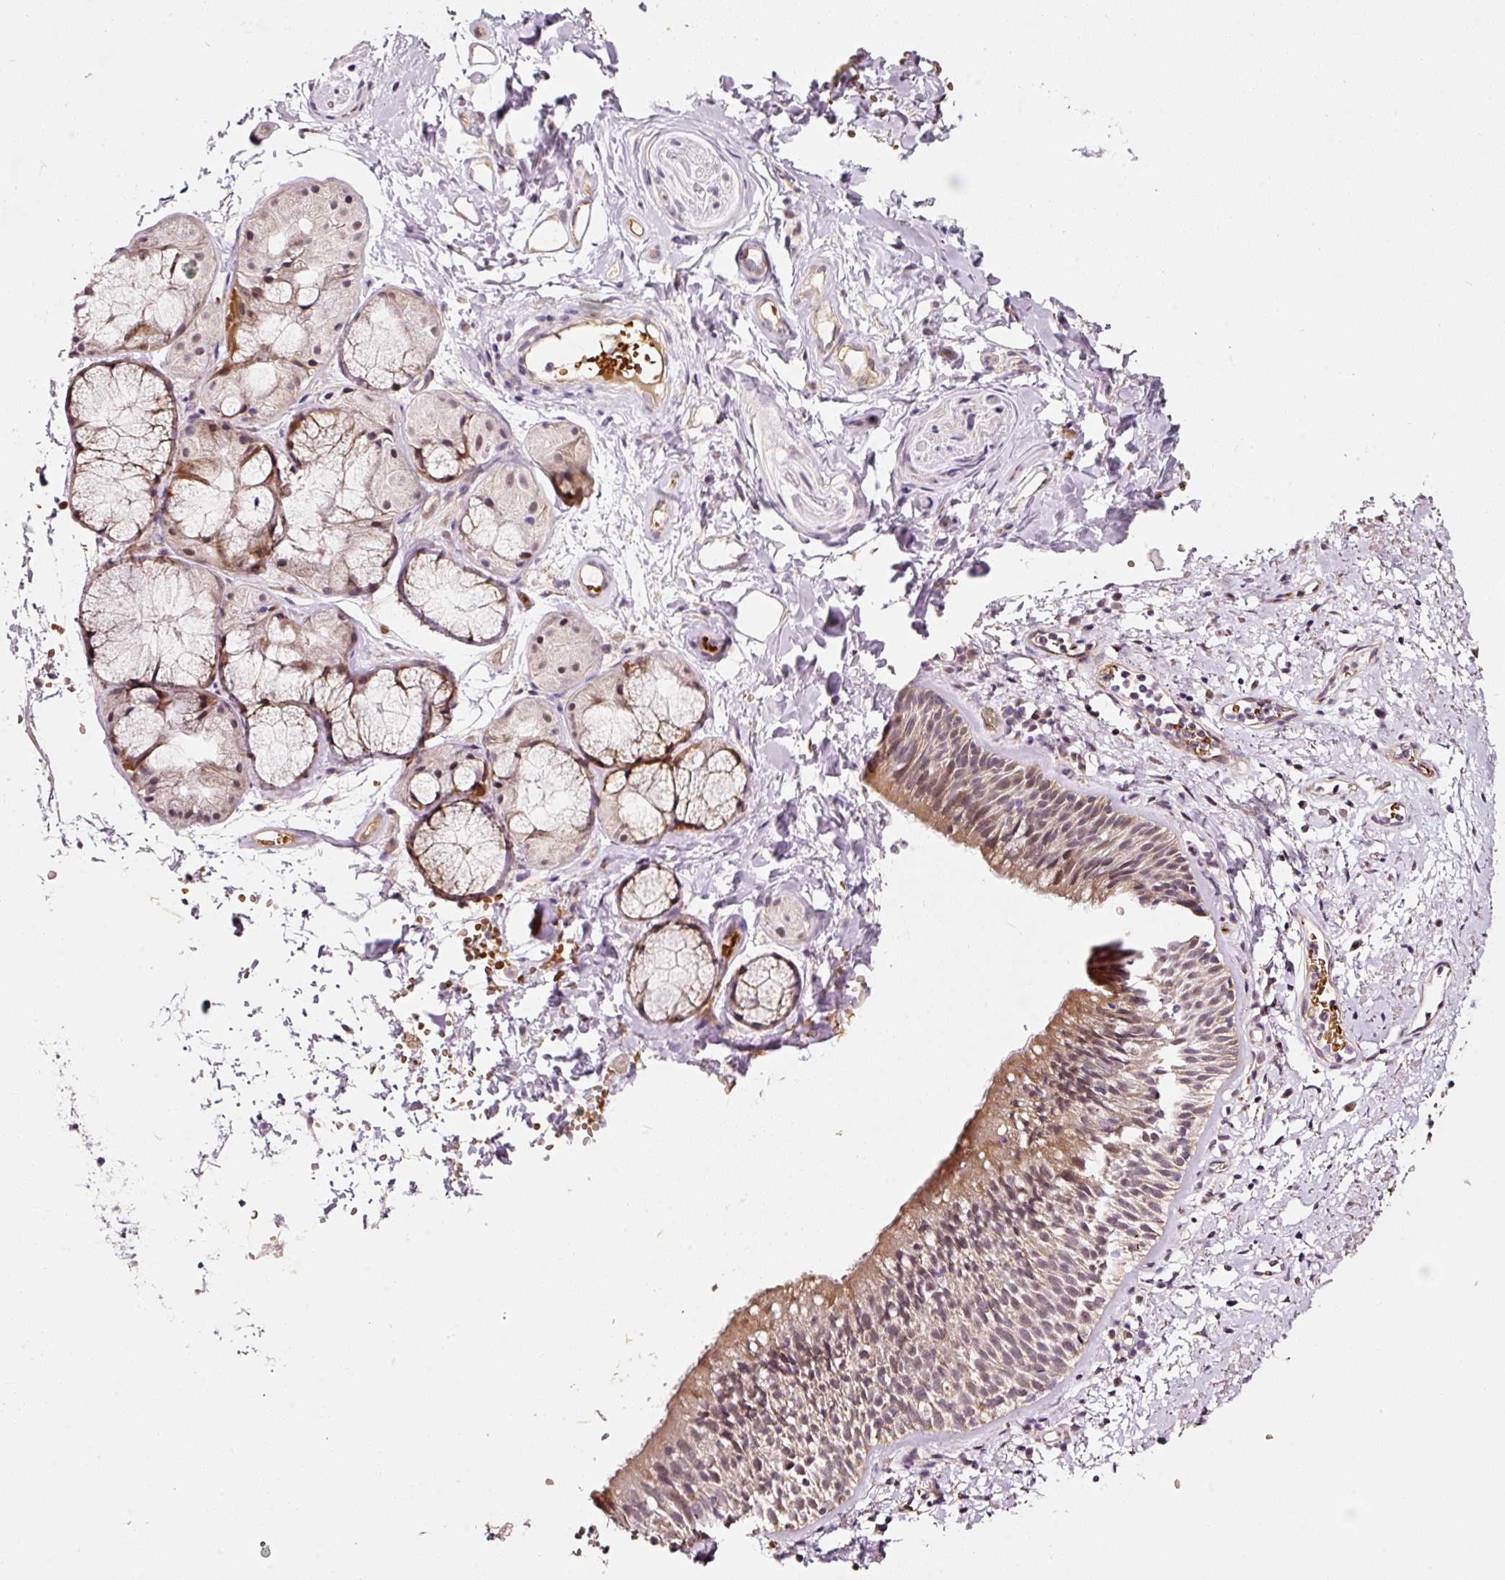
{"staining": {"intensity": "moderate", "quantity": "25%-75%", "location": "cytoplasmic/membranous,nuclear"}, "tissue": "nasopharynx", "cell_type": "Respiratory epithelial cells", "image_type": "normal", "snomed": [{"axis": "morphology", "description": "Normal tissue, NOS"}, {"axis": "topography", "description": "Cartilage tissue"}, {"axis": "topography", "description": "Nasopharynx"}, {"axis": "topography", "description": "Thyroid gland"}], "caption": "About 25%-75% of respiratory epithelial cells in benign human nasopharynx demonstrate moderate cytoplasmic/membranous,nuclear protein positivity as visualized by brown immunohistochemical staining.", "gene": "ZNF460", "patient": {"sex": "male", "age": 63}}